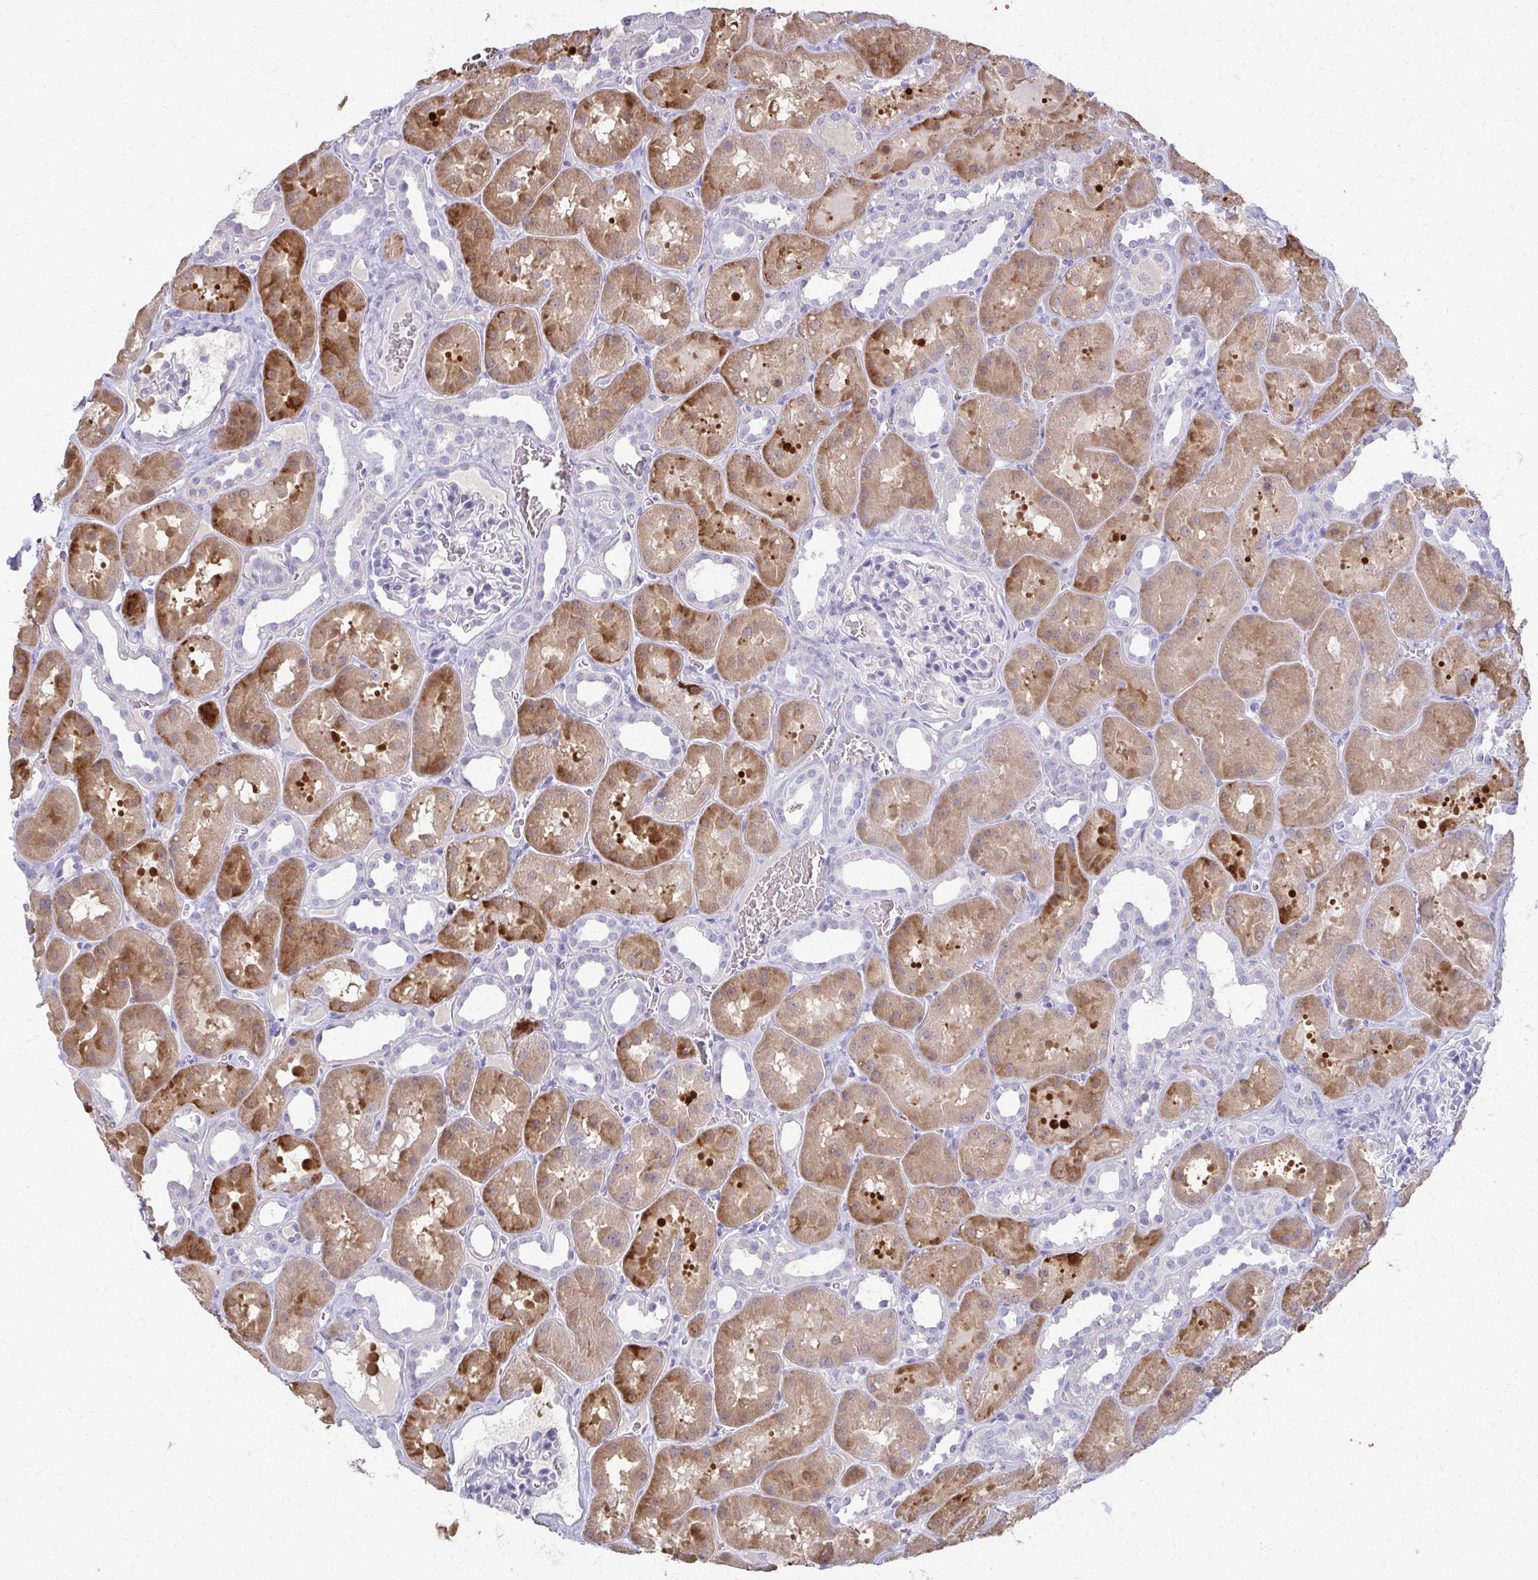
{"staining": {"intensity": "negative", "quantity": "none", "location": "none"}, "tissue": "kidney", "cell_type": "Cells in glomeruli", "image_type": "normal", "snomed": [{"axis": "morphology", "description": "Normal tissue, NOS"}, {"axis": "topography", "description": "Kidney"}], "caption": "The image exhibits no staining of cells in glomeruli in benign kidney. (Immunohistochemistry (ihc), brightfield microscopy, high magnification).", "gene": "ENSG00000275249", "patient": {"sex": "female", "age": 41}}